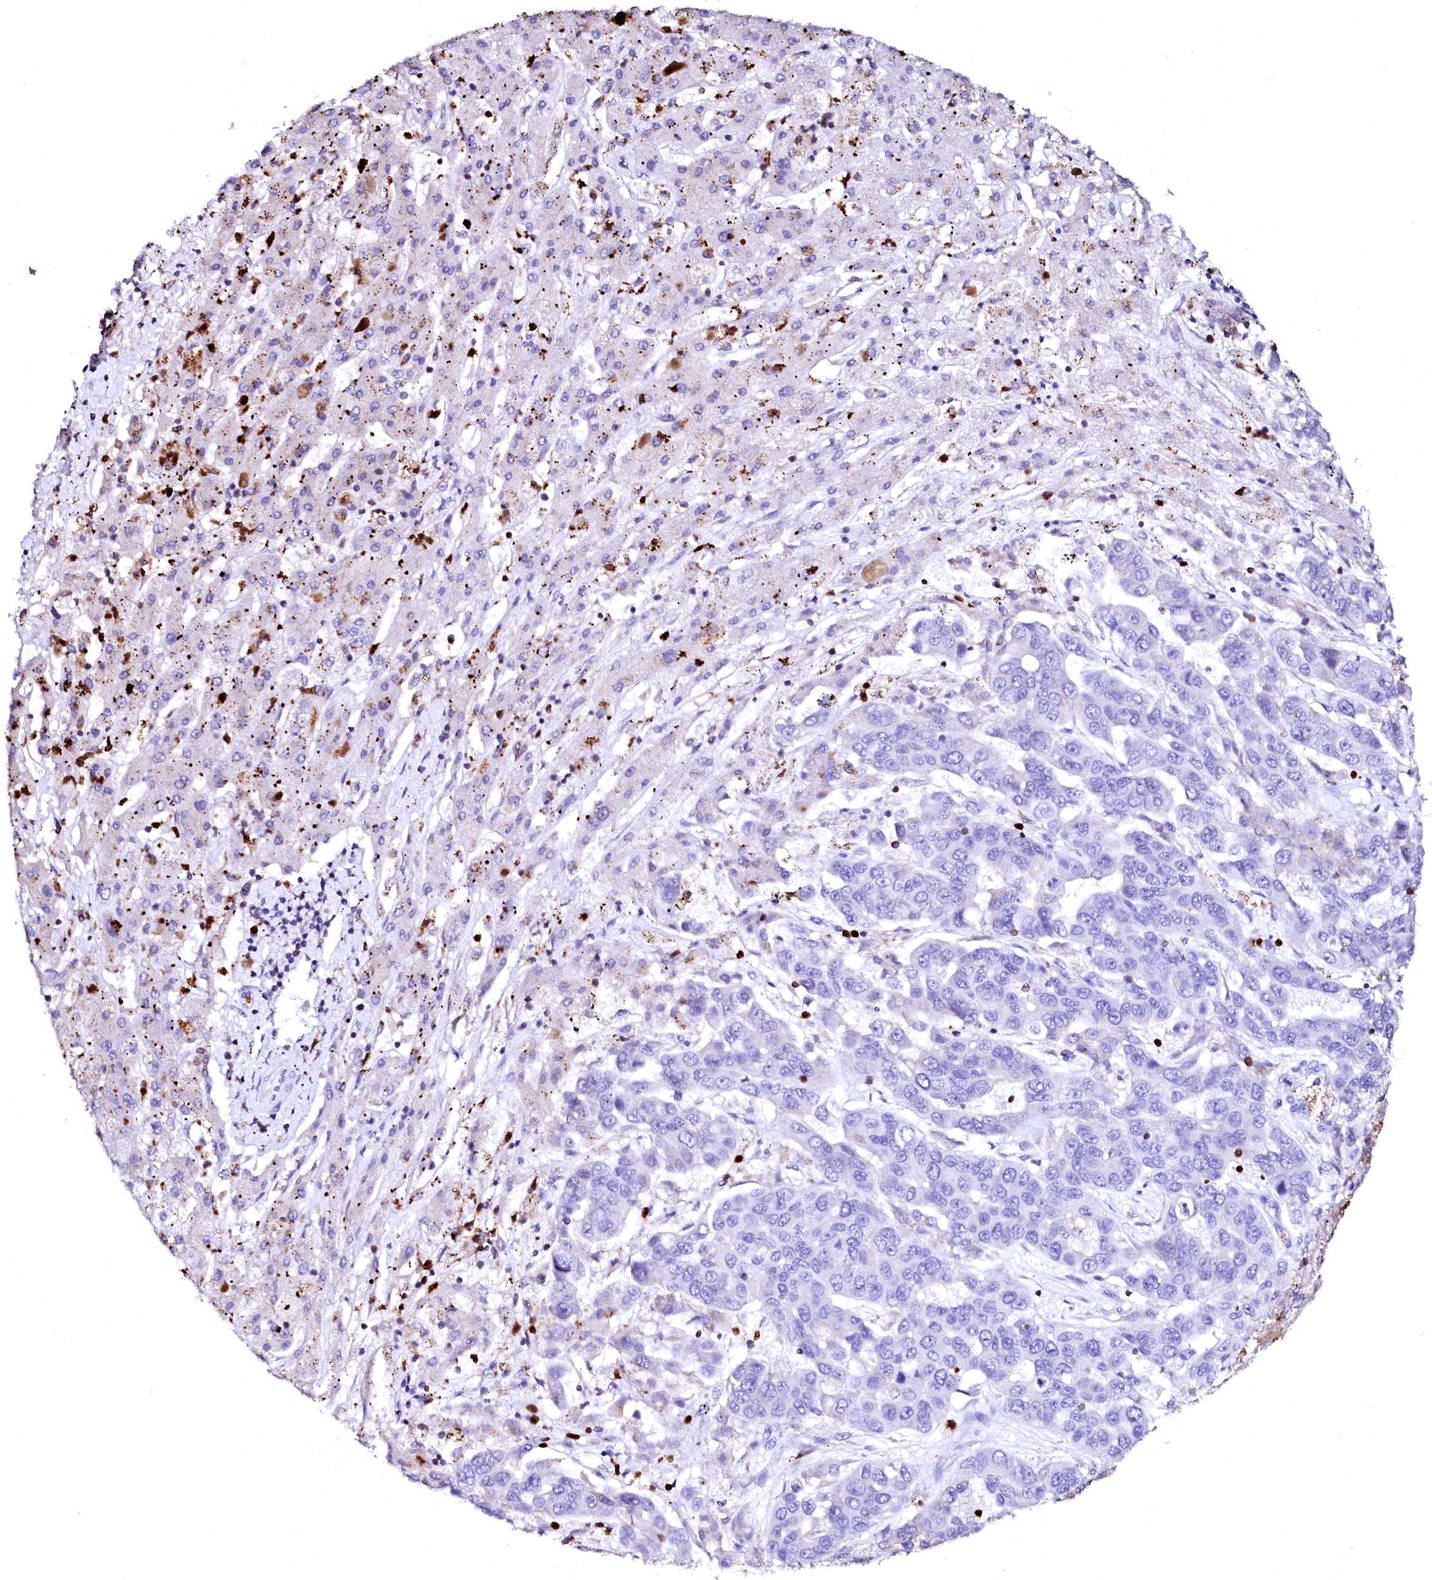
{"staining": {"intensity": "negative", "quantity": "none", "location": "none"}, "tissue": "liver cancer", "cell_type": "Tumor cells", "image_type": "cancer", "snomed": [{"axis": "morphology", "description": "Cholangiocarcinoma"}, {"axis": "topography", "description": "Liver"}], "caption": "This is a photomicrograph of IHC staining of liver cholangiocarcinoma, which shows no positivity in tumor cells.", "gene": "RAB27A", "patient": {"sex": "female", "age": 52}}